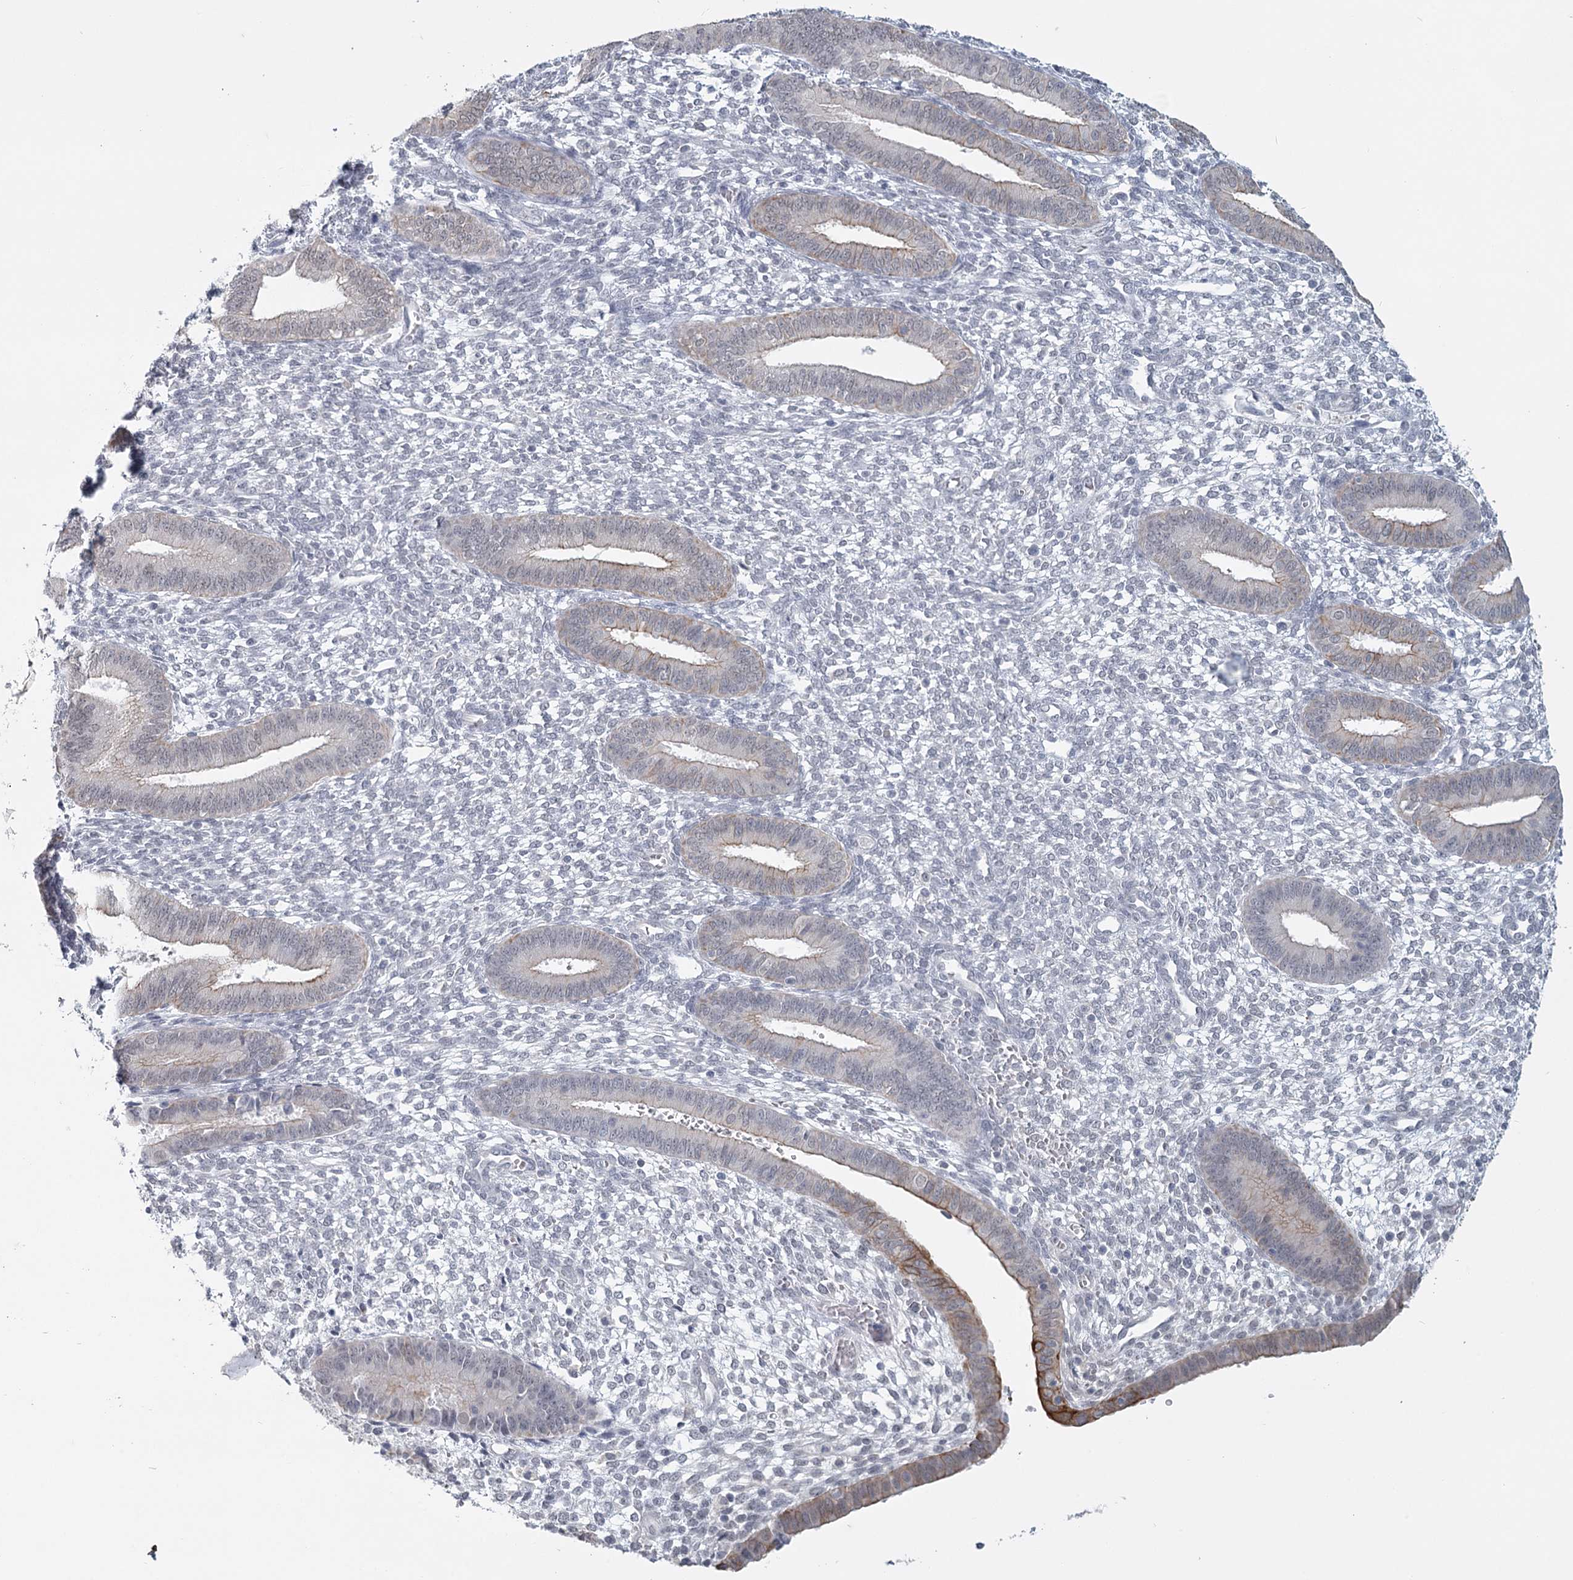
{"staining": {"intensity": "negative", "quantity": "none", "location": "none"}, "tissue": "endometrium", "cell_type": "Cells in endometrial stroma", "image_type": "normal", "snomed": [{"axis": "morphology", "description": "Normal tissue, NOS"}, {"axis": "topography", "description": "Endometrium"}], "caption": "Immunohistochemistry (IHC) of benign endometrium displays no expression in cells in endometrial stroma.", "gene": "TMEM70", "patient": {"sex": "female", "age": 46}}